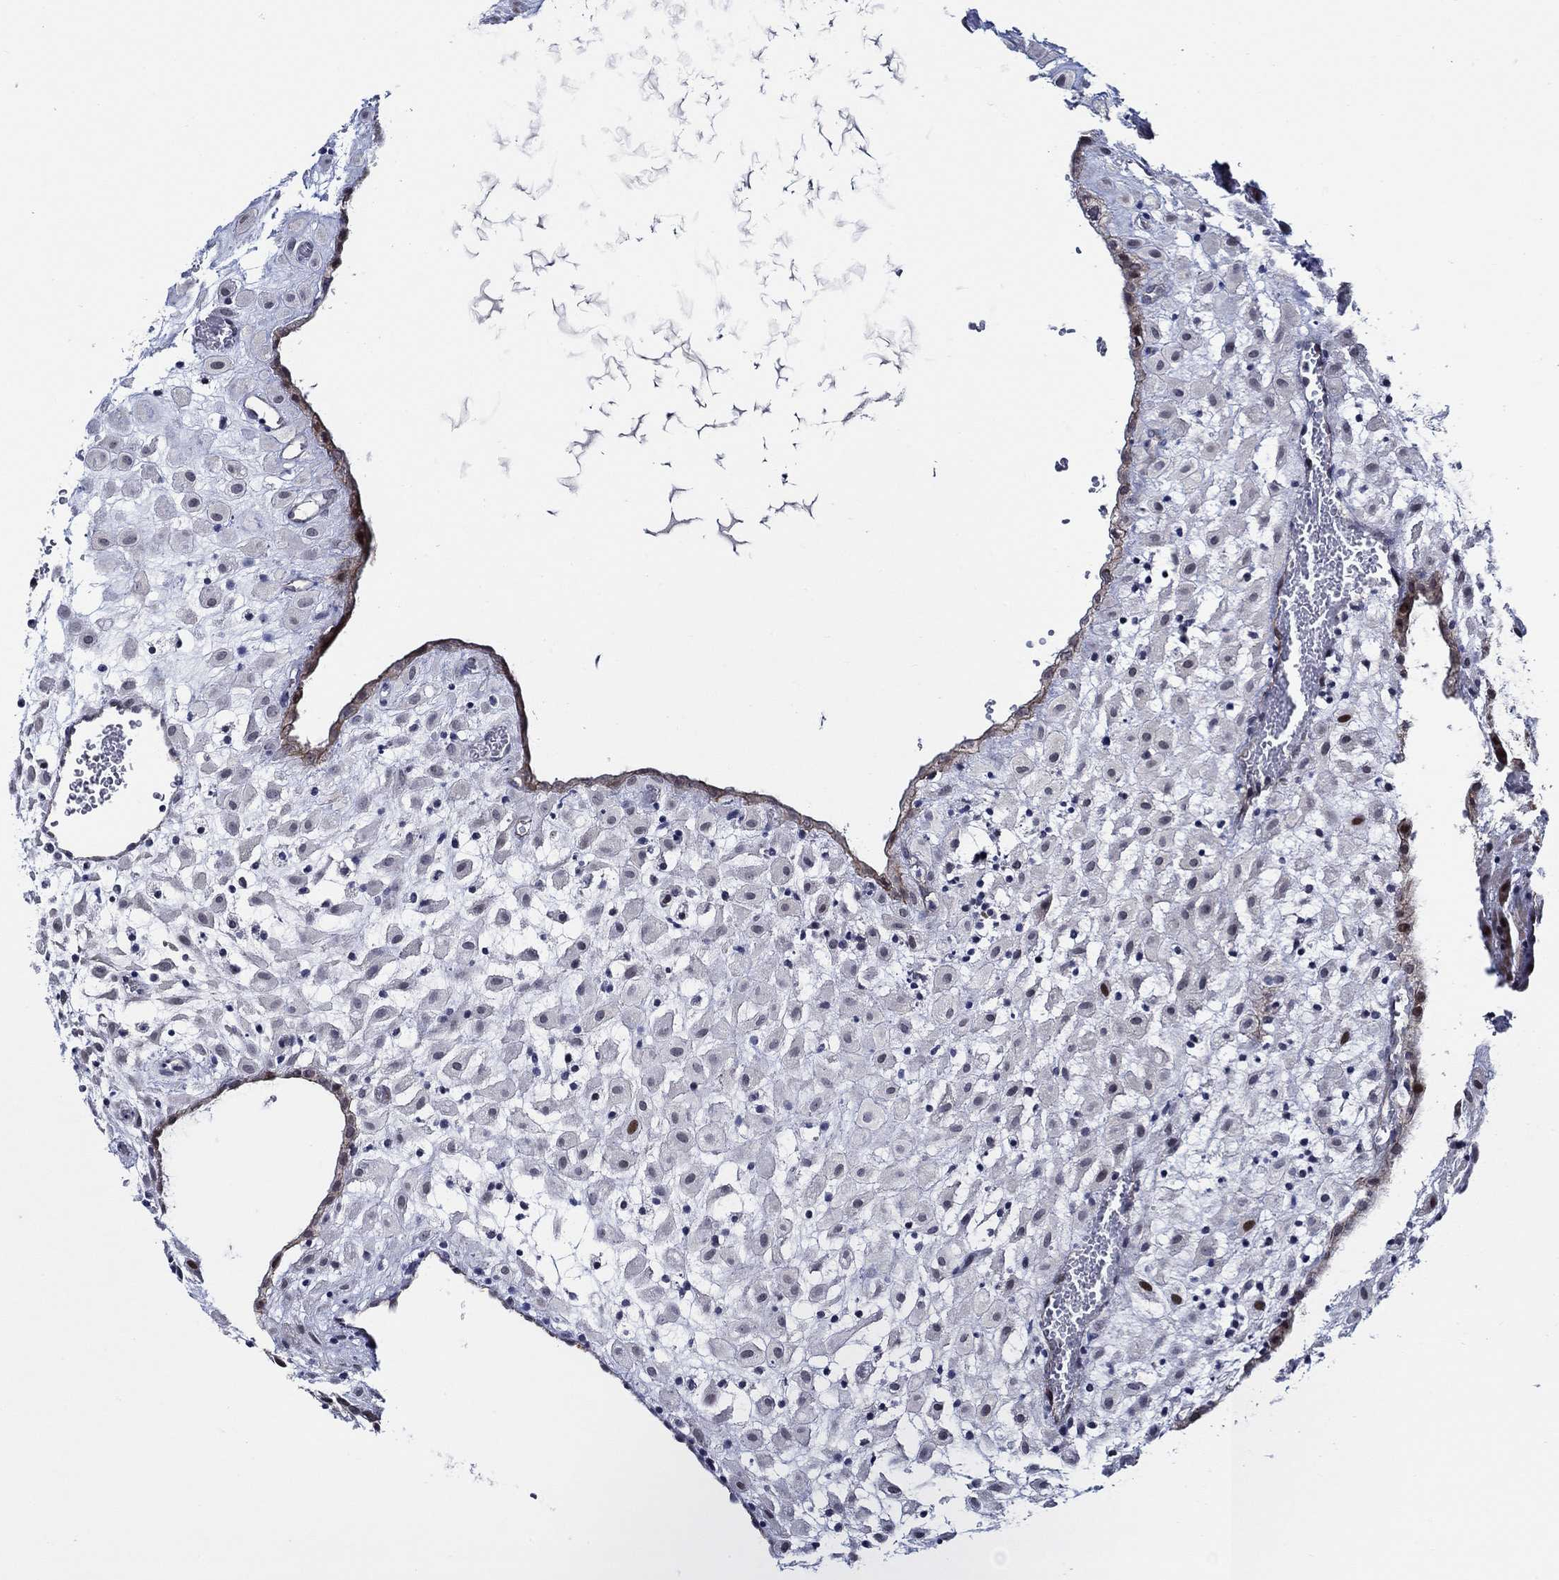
{"staining": {"intensity": "strong", "quantity": "<25%", "location": "nuclear"}, "tissue": "placenta", "cell_type": "Decidual cells", "image_type": "normal", "snomed": [{"axis": "morphology", "description": "Normal tissue, NOS"}, {"axis": "topography", "description": "Placenta"}], "caption": "DAB (3,3'-diaminobenzidine) immunohistochemical staining of normal human placenta exhibits strong nuclear protein positivity in about <25% of decidual cells.", "gene": "C8orf48", "patient": {"sex": "female", "age": 24}}